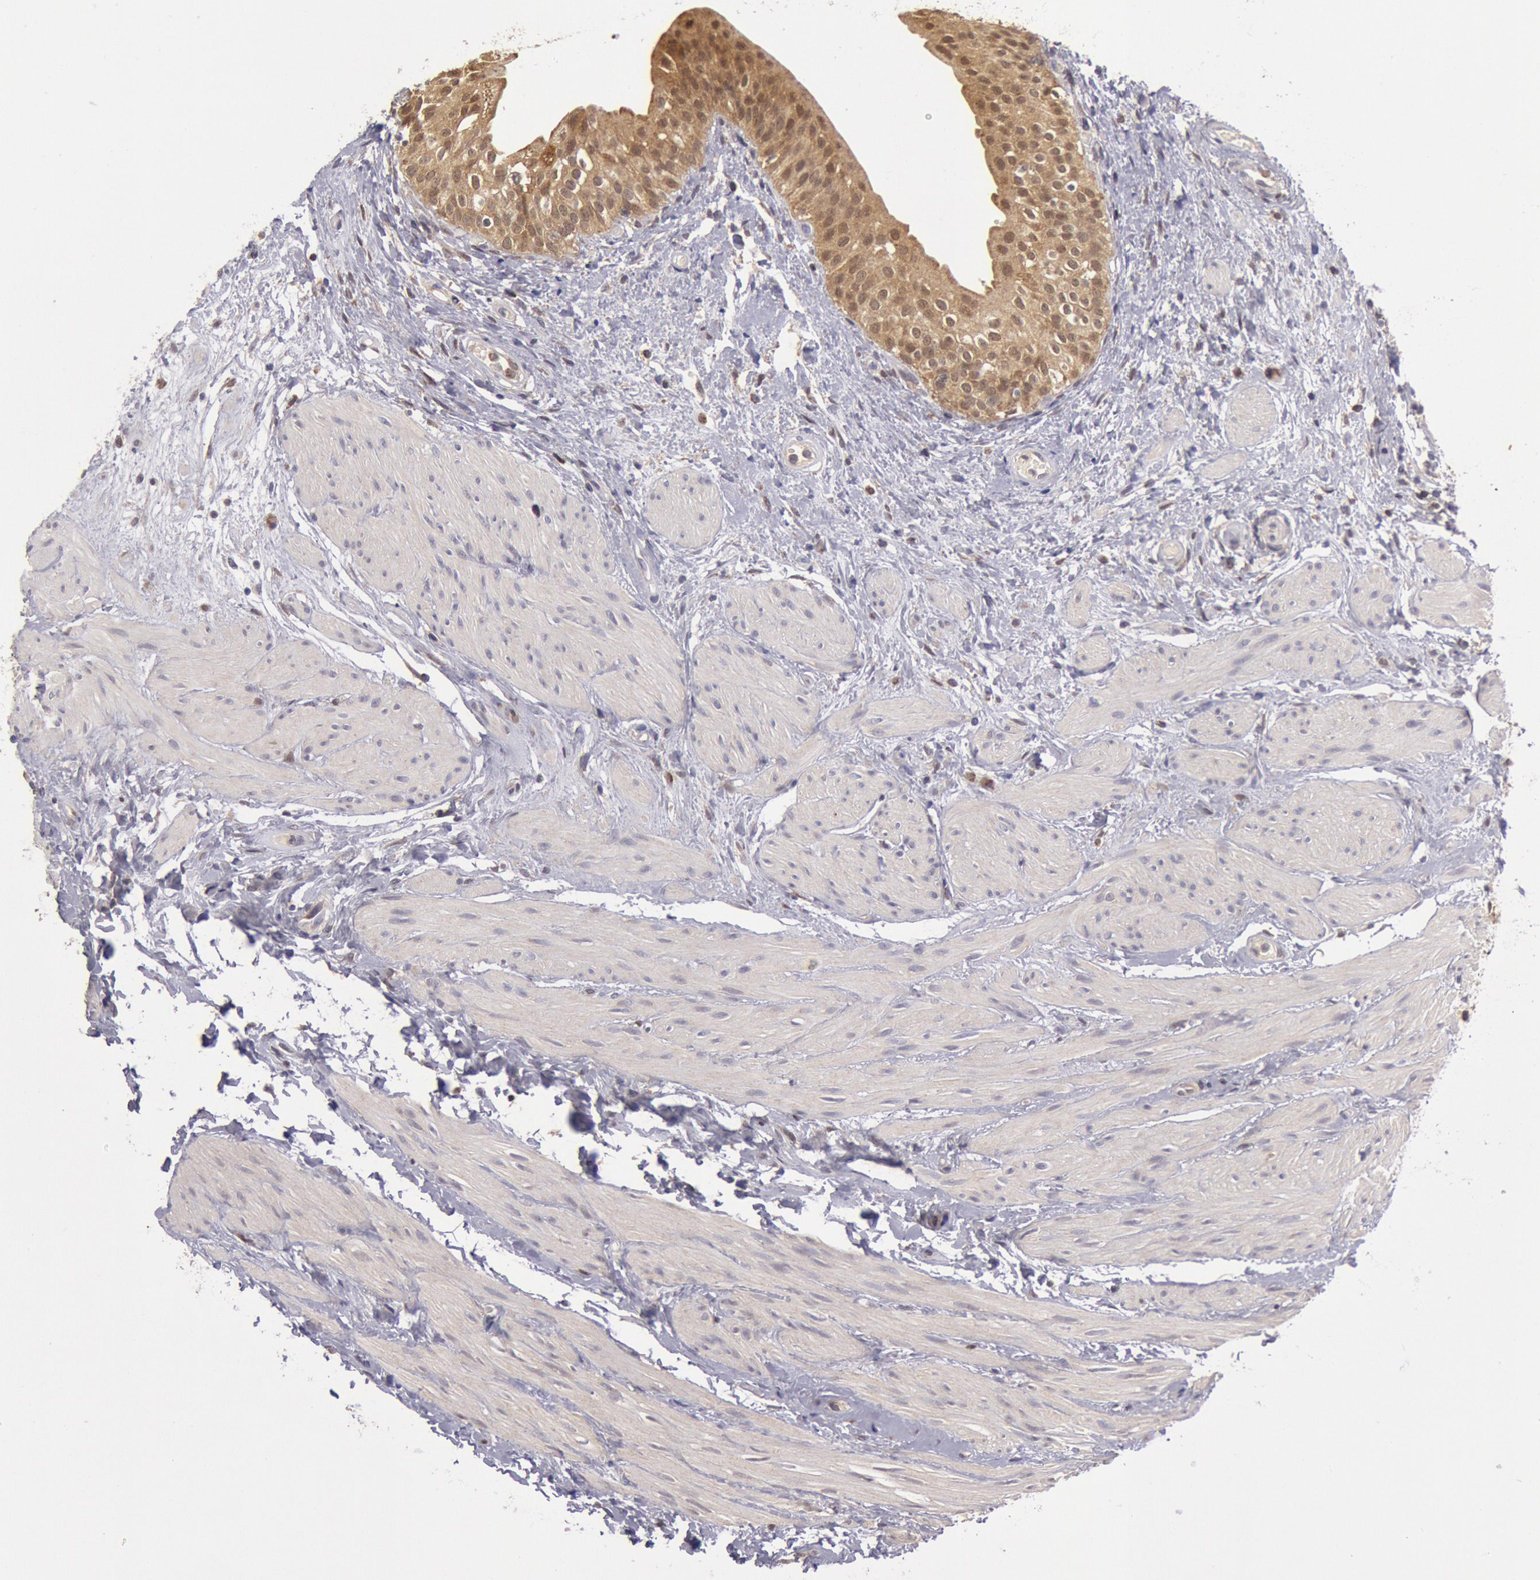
{"staining": {"intensity": "moderate", "quantity": ">75%", "location": "cytoplasmic/membranous"}, "tissue": "urinary bladder", "cell_type": "Urothelial cells", "image_type": "normal", "snomed": [{"axis": "morphology", "description": "Normal tissue, NOS"}, {"axis": "topography", "description": "Urinary bladder"}], "caption": "IHC of unremarkable human urinary bladder exhibits medium levels of moderate cytoplasmic/membranous positivity in about >75% of urothelial cells.", "gene": "MPST", "patient": {"sex": "female", "age": 55}}